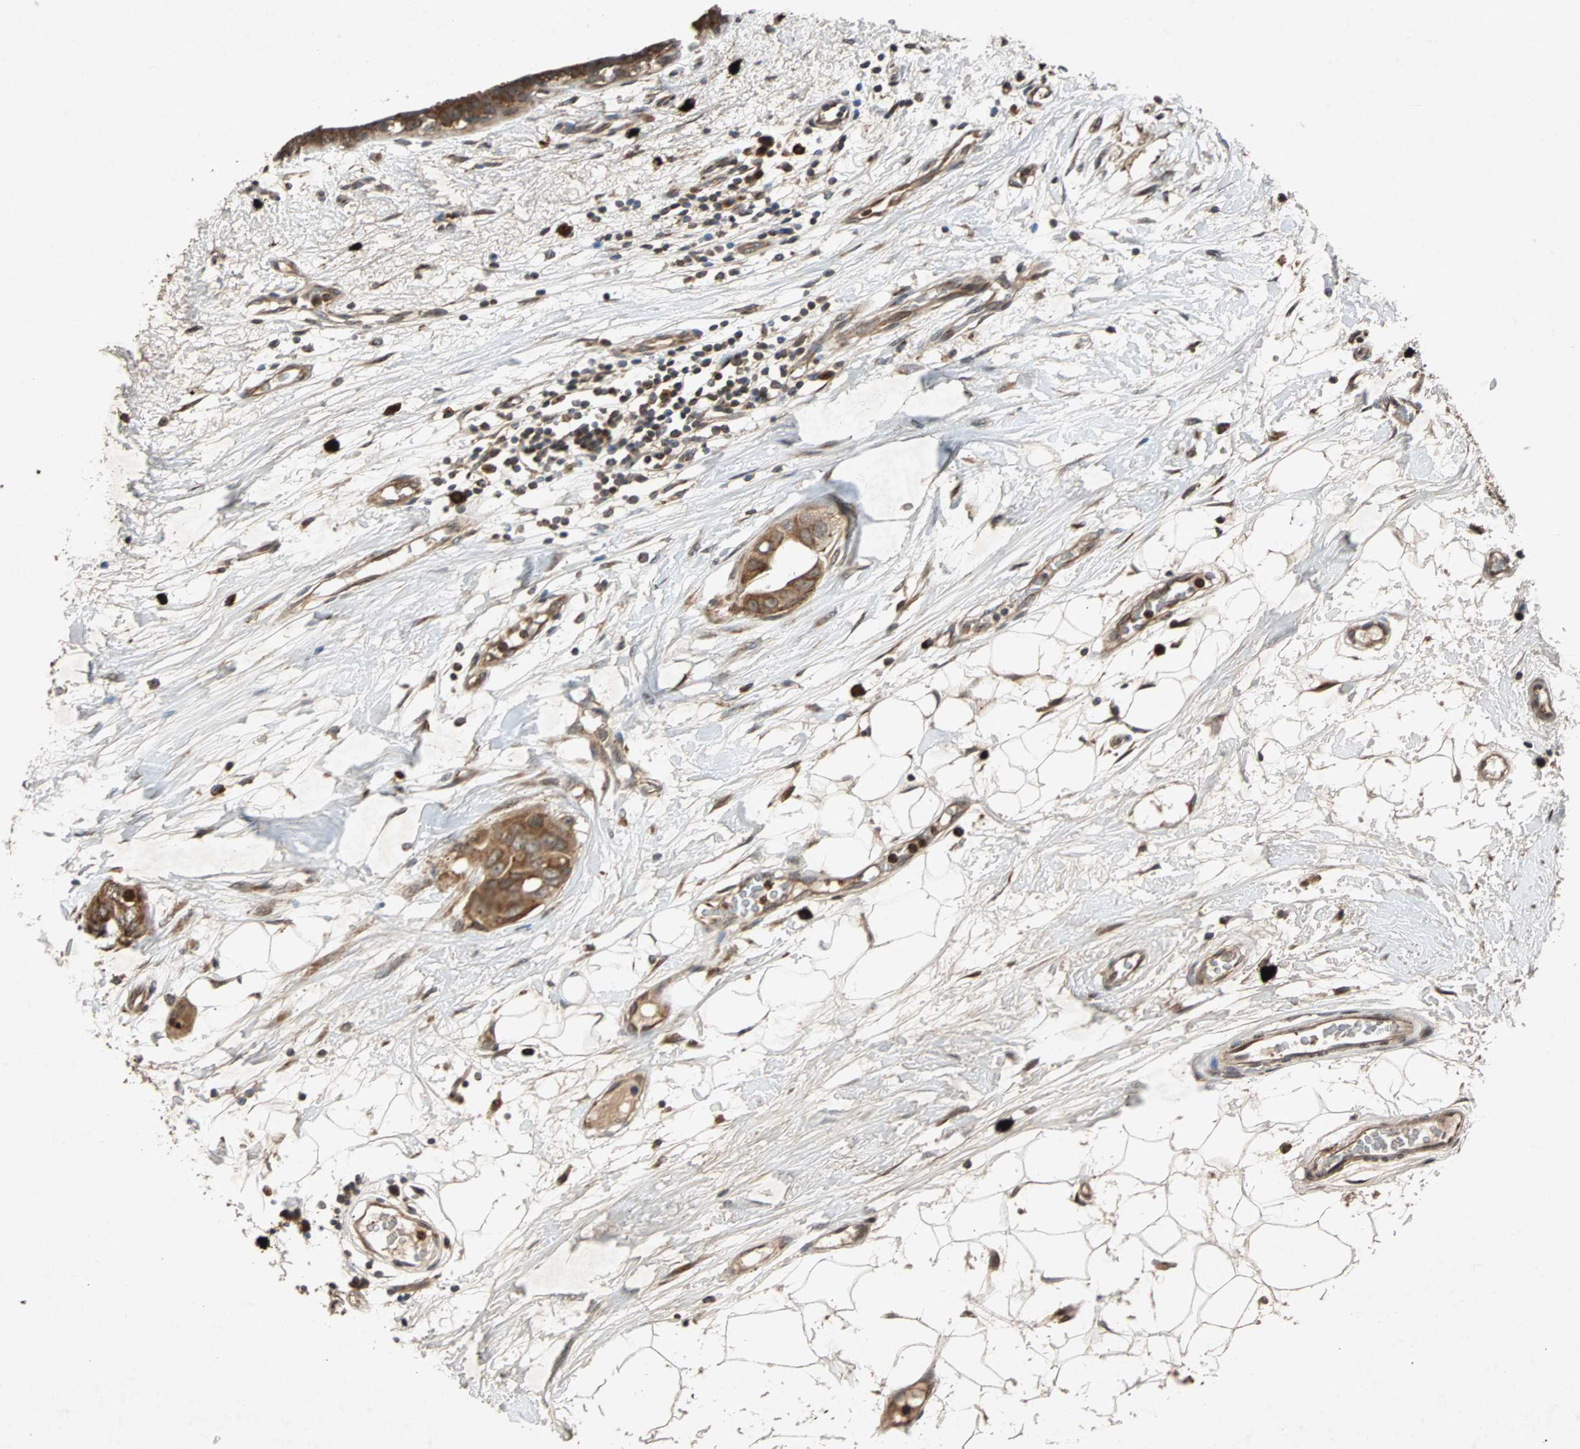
{"staining": {"intensity": "strong", "quantity": ">75%", "location": "cytoplasmic/membranous,nuclear"}, "tissue": "breast cancer", "cell_type": "Tumor cells", "image_type": "cancer", "snomed": [{"axis": "morphology", "description": "Duct carcinoma"}, {"axis": "topography", "description": "Breast"}], "caption": "Breast infiltrating ductal carcinoma stained with DAB (3,3'-diaminobenzidine) IHC exhibits high levels of strong cytoplasmic/membranous and nuclear positivity in about >75% of tumor cells. Using DAB (3,3'-diaminobenzidine) (brown) and hematoxylin (blue) stains, captured at high magnification using brightfield microscopy.", "gene": "USP31", "patient": {"sex": "female", "age": 40}}